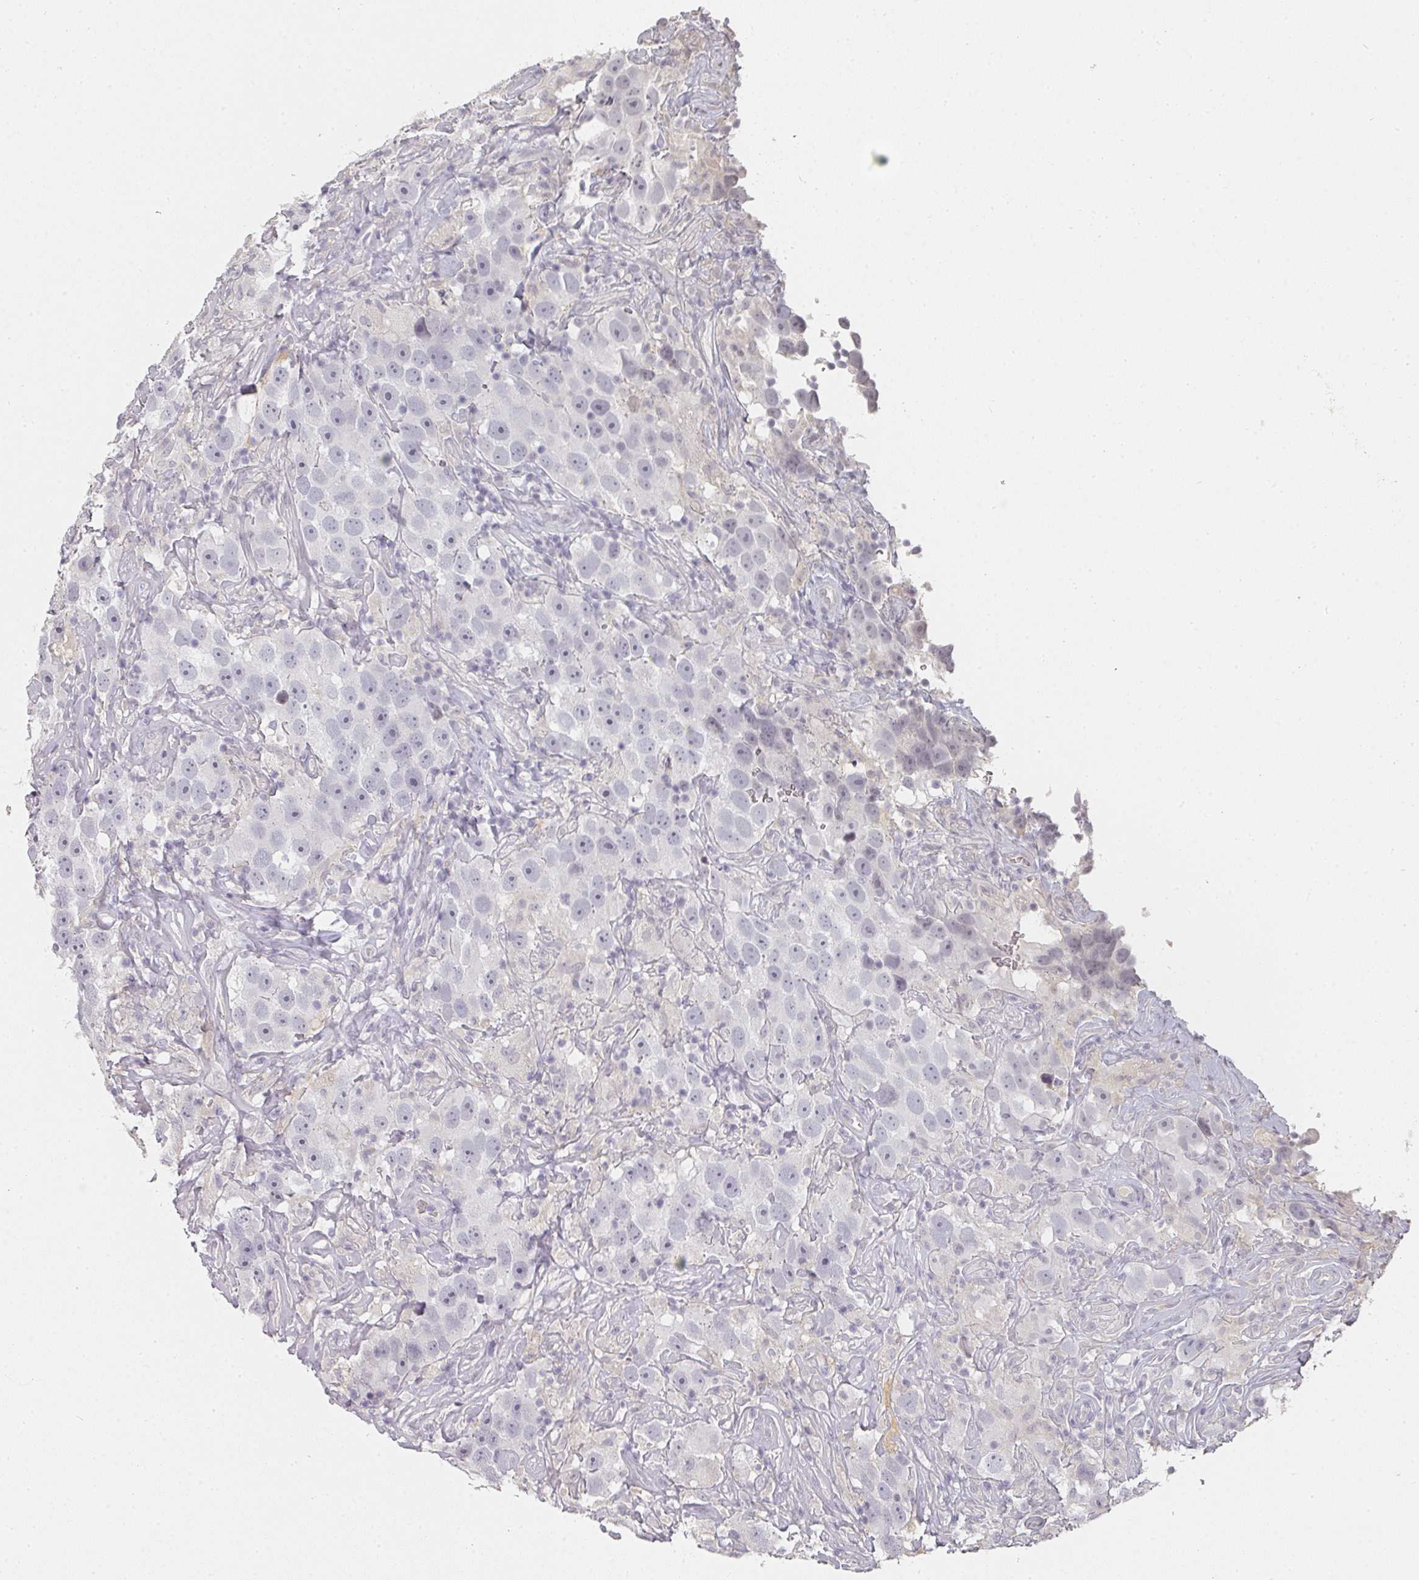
{"staining": {"intensity": "negative", "quantity": "none", "location": "none"}, "tissue": "testis cancer", "cell_type": "Tumor cells", "image_type": "cancer", "snomed": [{"axis": "morphology", "description": "Seminoma, NOS"}, {"axis": "topography", "description": "Testis"}], "caption": "Human testis cancer (seminoma) stained for a protein using IHC displays no staining in tumor cells.", "gene": "SHISA2", "patient": {"sex": "male", "age": 49}}